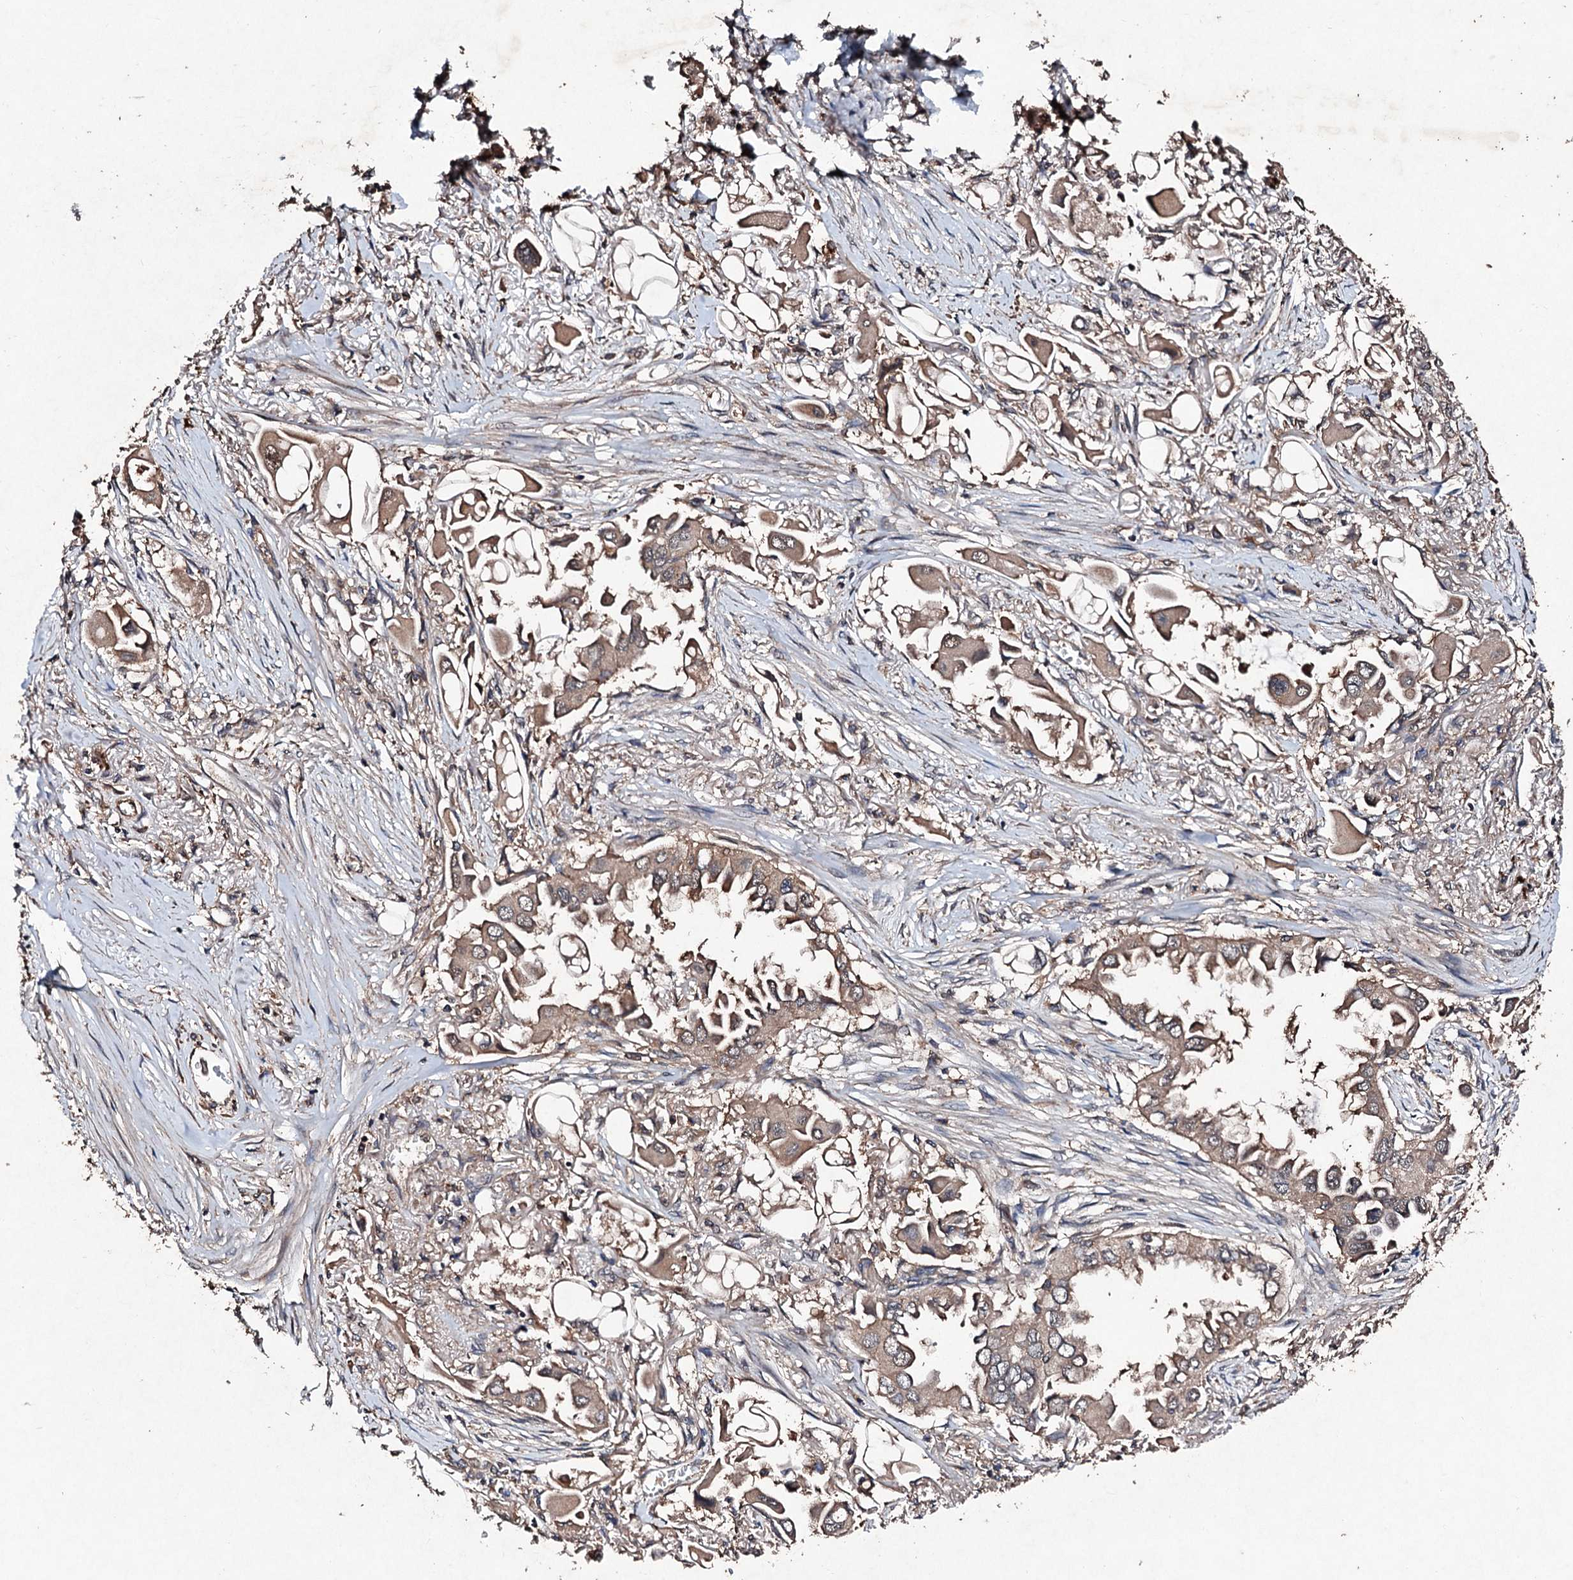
{"staining": {"intensity": "moderate", "quantity": ">75%", "location": "cytoplasmic/membranous"}, "tissue": "lung cancer", "cell_type": "Tumor cells", "image_type": "cancer", "snomed": [{"axis": "morphology", "description": "Adenocarcinoma, NOS"}, {"axis": "topography", "description": "Lung"}], "caption": "An image of human lung cancer (adenocarcinoma) stained for a protein demonstrates moderate cytoplasmic/membranous brown staining in tumor cells.", "gene": "KERA", "patient": {"sex": "female", "age": 76}}